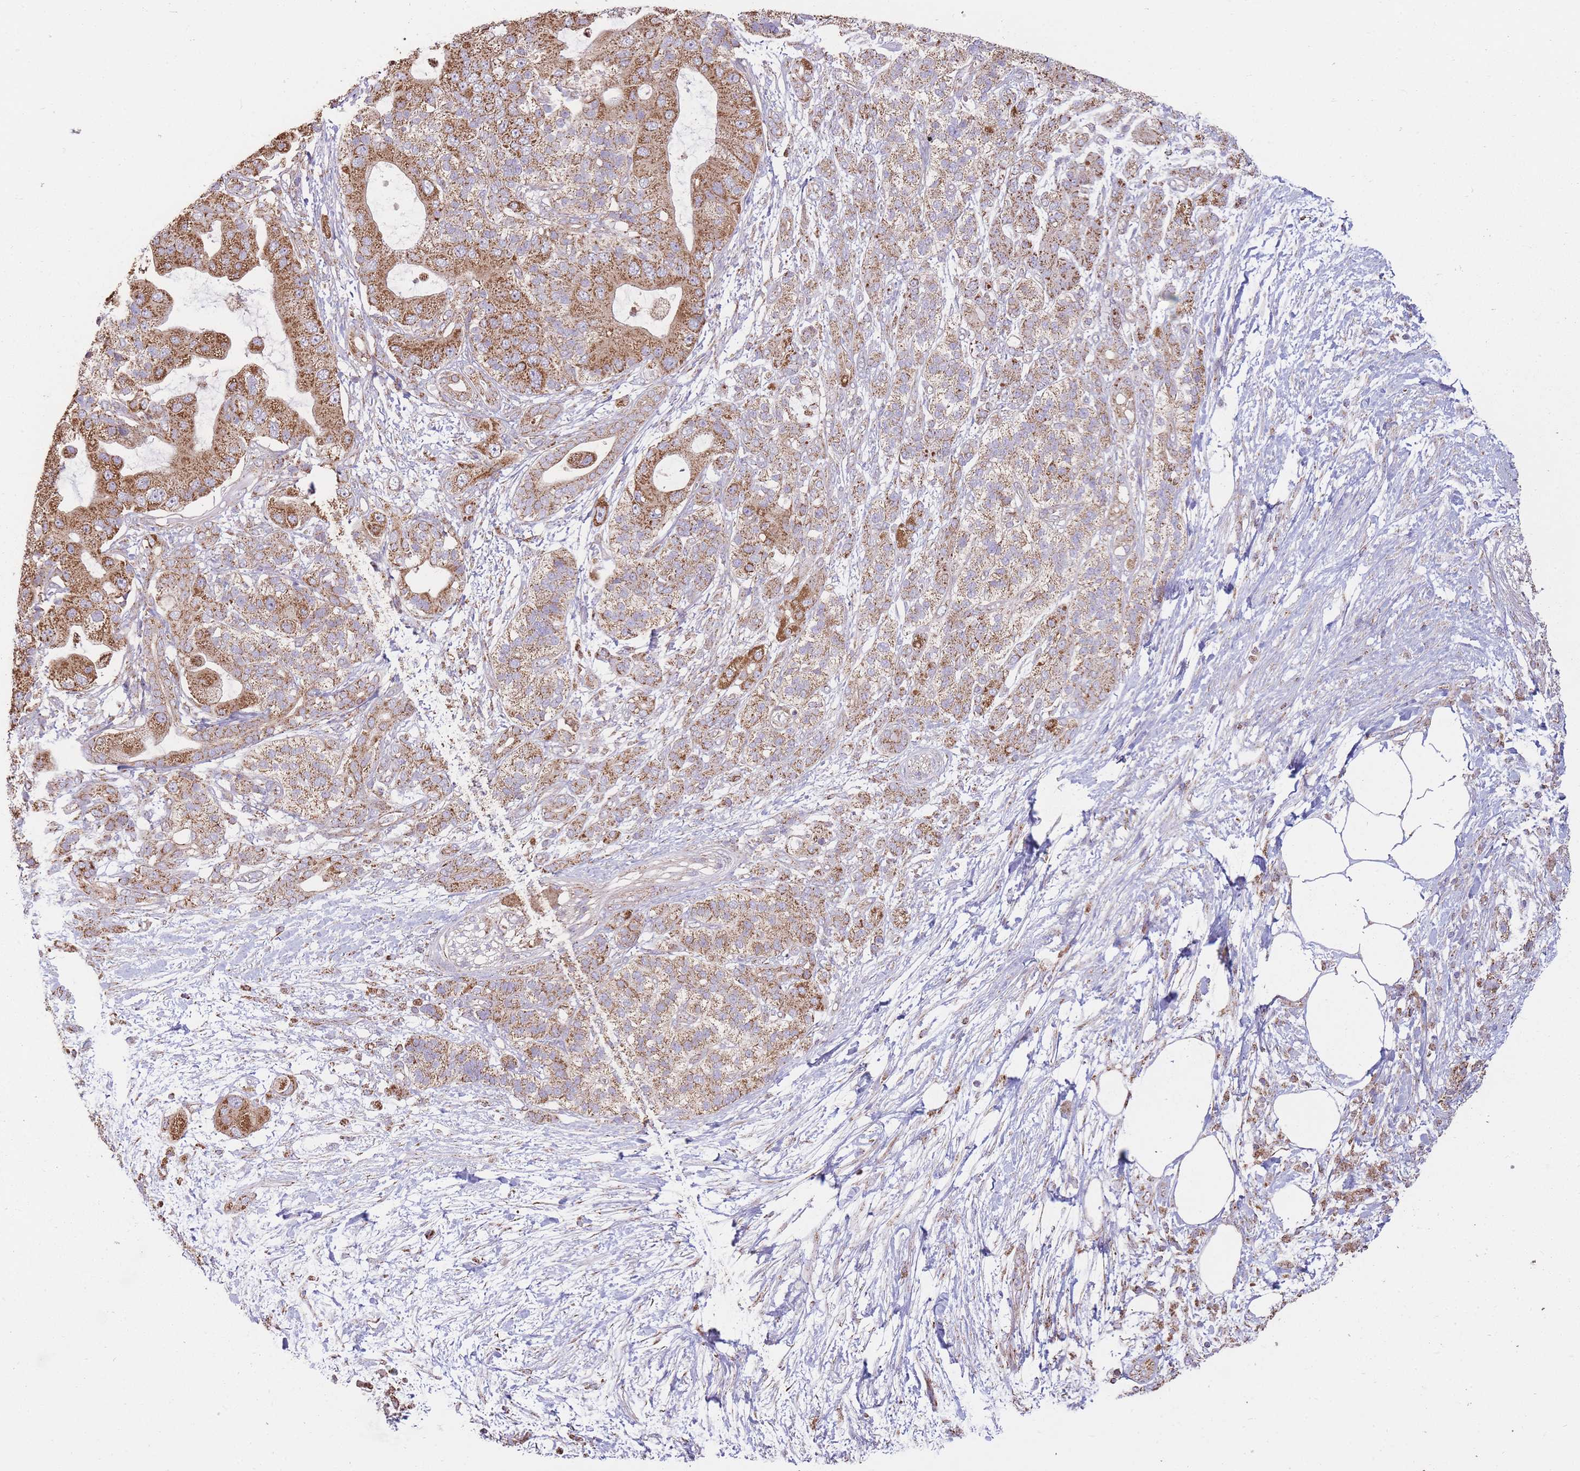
{"staining": {"intensity": "strong", "quantity": ">75%", "location": "cytoplasmic/membranous"}, "tissue": "pancreatic cancer", "cell_type": "Tumor cells", "image_type": "cancer", "snomed": [{"axis": "morphology", "description": "Adenocarcinoma, NOS"}, {"axis": "topography", "description": "Pancreas"}], "caption": "IHC (DAB (3,3'-diaminobenzidine)) staining of pancreatic cancer reveals strong cytoplasmic/membranous protein expression in about >75% of tumor cells.", "gene": "KIF16B", "patient": {"sex": "male", "age": 57}}